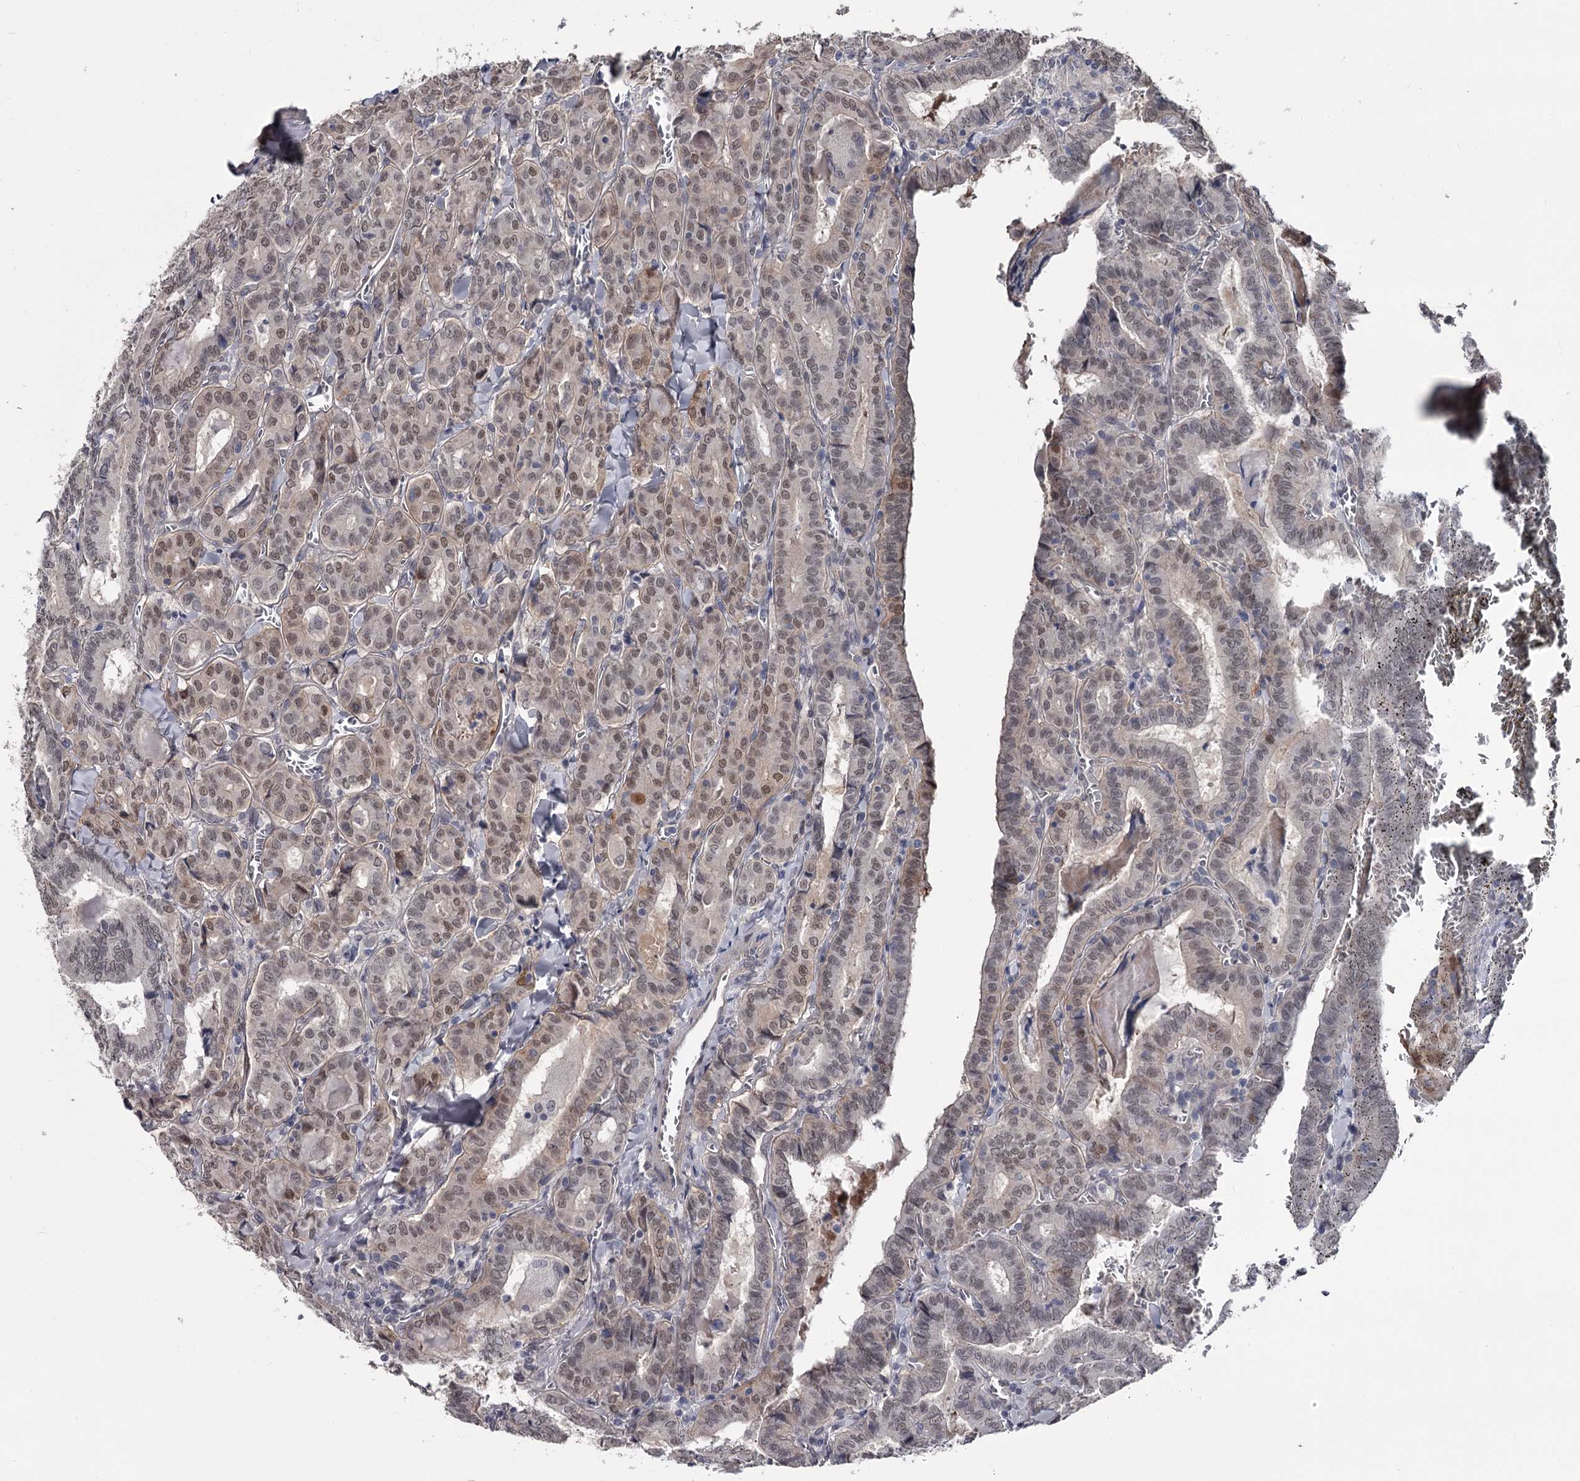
{"staining": {"intensity": "weak", "quantity": "25%-75%", "location": "cytoplasmic/membranous,nuclear"}, "tissue": "thyroid cancer", "cell_type": "Tumor cells", "image_type": "cancer", "snomed": [{"axis": "morphology", "description": "Papillary adenocarcinoma, NOS"}, {"axis": "topography", "description": "Thyroid gland"}], "caption": "Tumor cells reveal low levels of weak cytoplasmic/membranous and nuclear positivity in approximately 25%-75% of cells in human thyroid papillary adenocarcinoma.", "gene": "PRPF40B", "patient": {"sex": "female", "age": 72}}